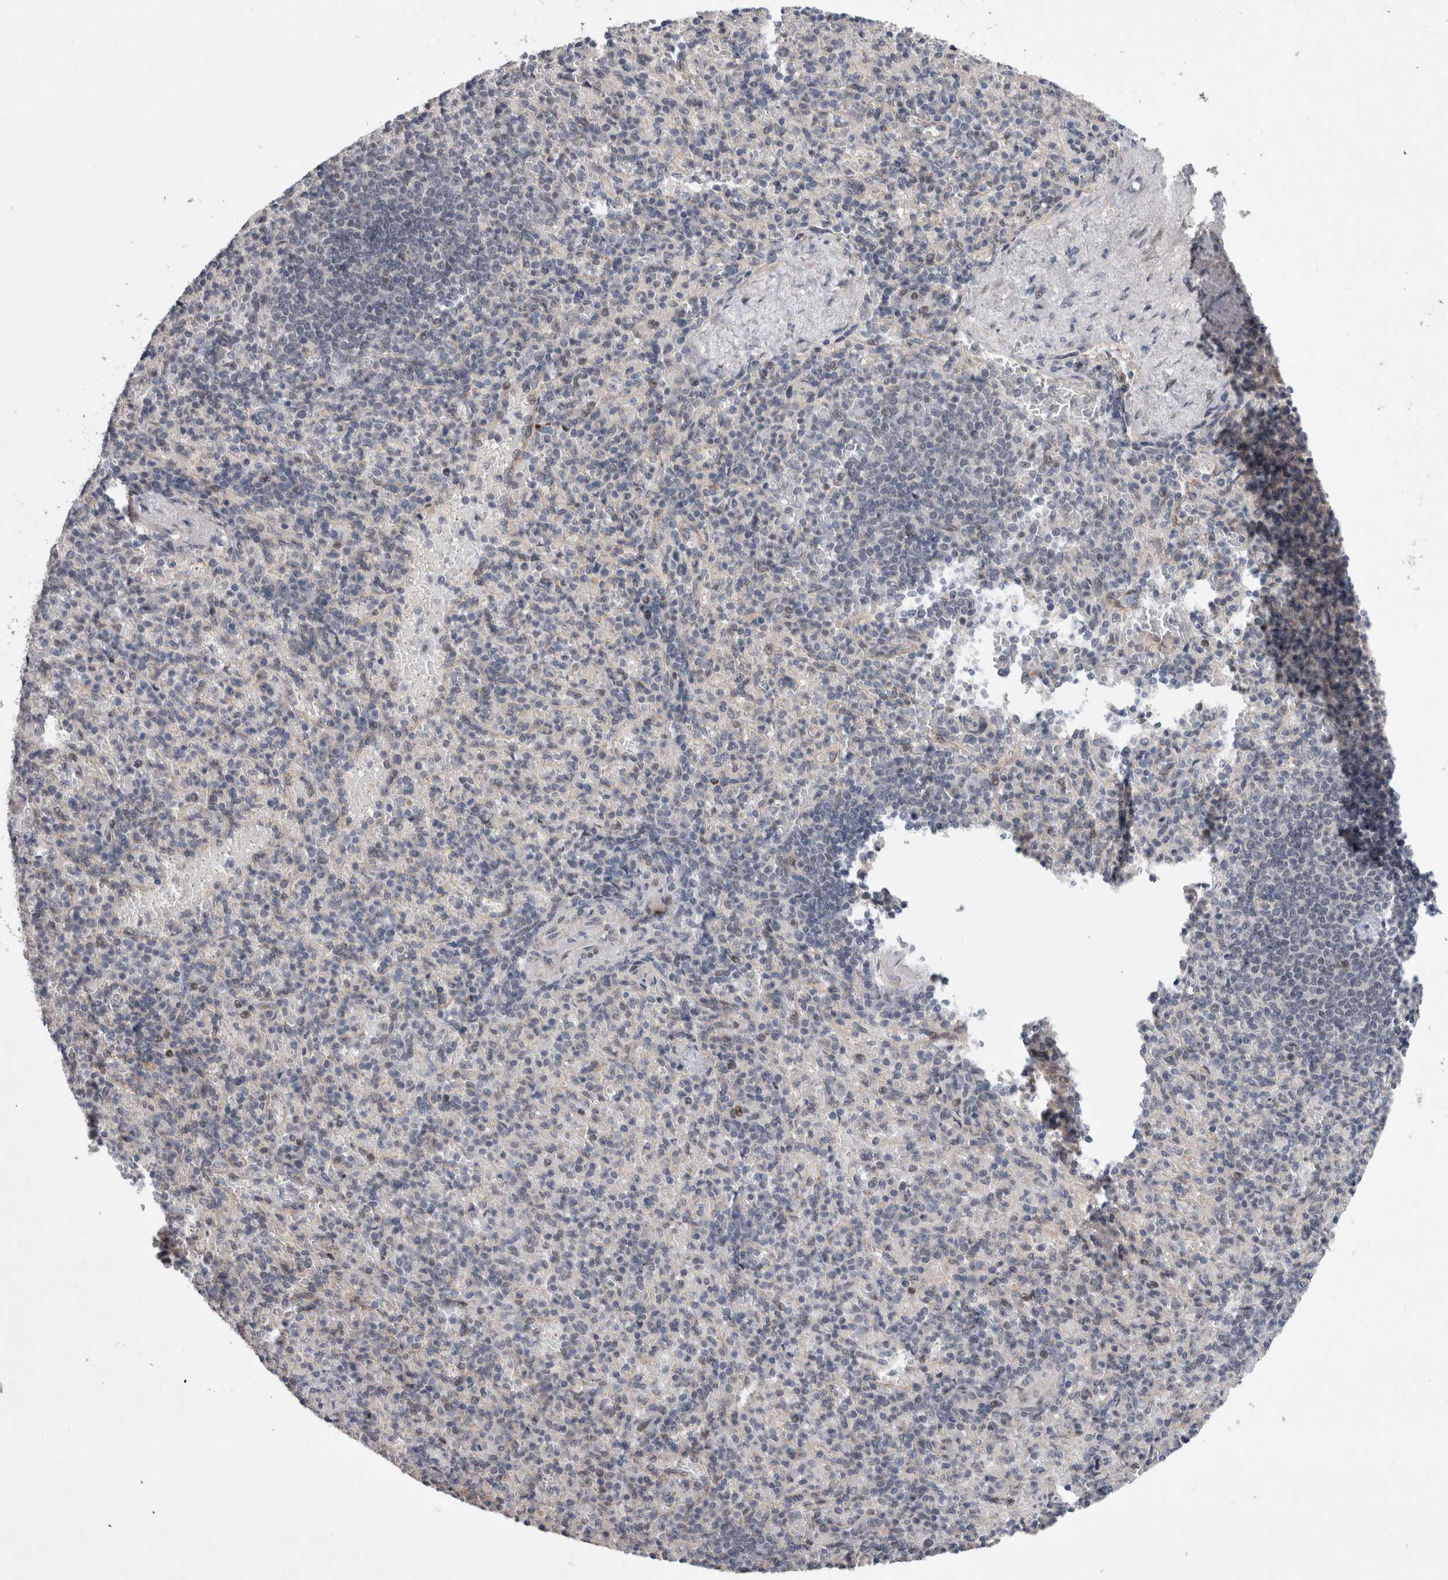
{"staining": {"intensity": "negative", "quantity": "none", "location": "none"}, "tissue": "spleen", "cell_type": "Cells in red pulp", "image_type": "normal", "snomed": [{"axis": "morphology", "description": "Normal tissue, NOS"}, {"axis": "topography", "description": "Spleen"}], "caption": "Immunohistochemistry (IHC) of benign human spleen shows no expression in cells in red pulp. Brightfield microscopy of IHC stained with DAB (brown) and hematoxylin (blue), captured at high magnification.", "gene": "GIMAP6", "patient": {"sex": "female", "age": 74}}